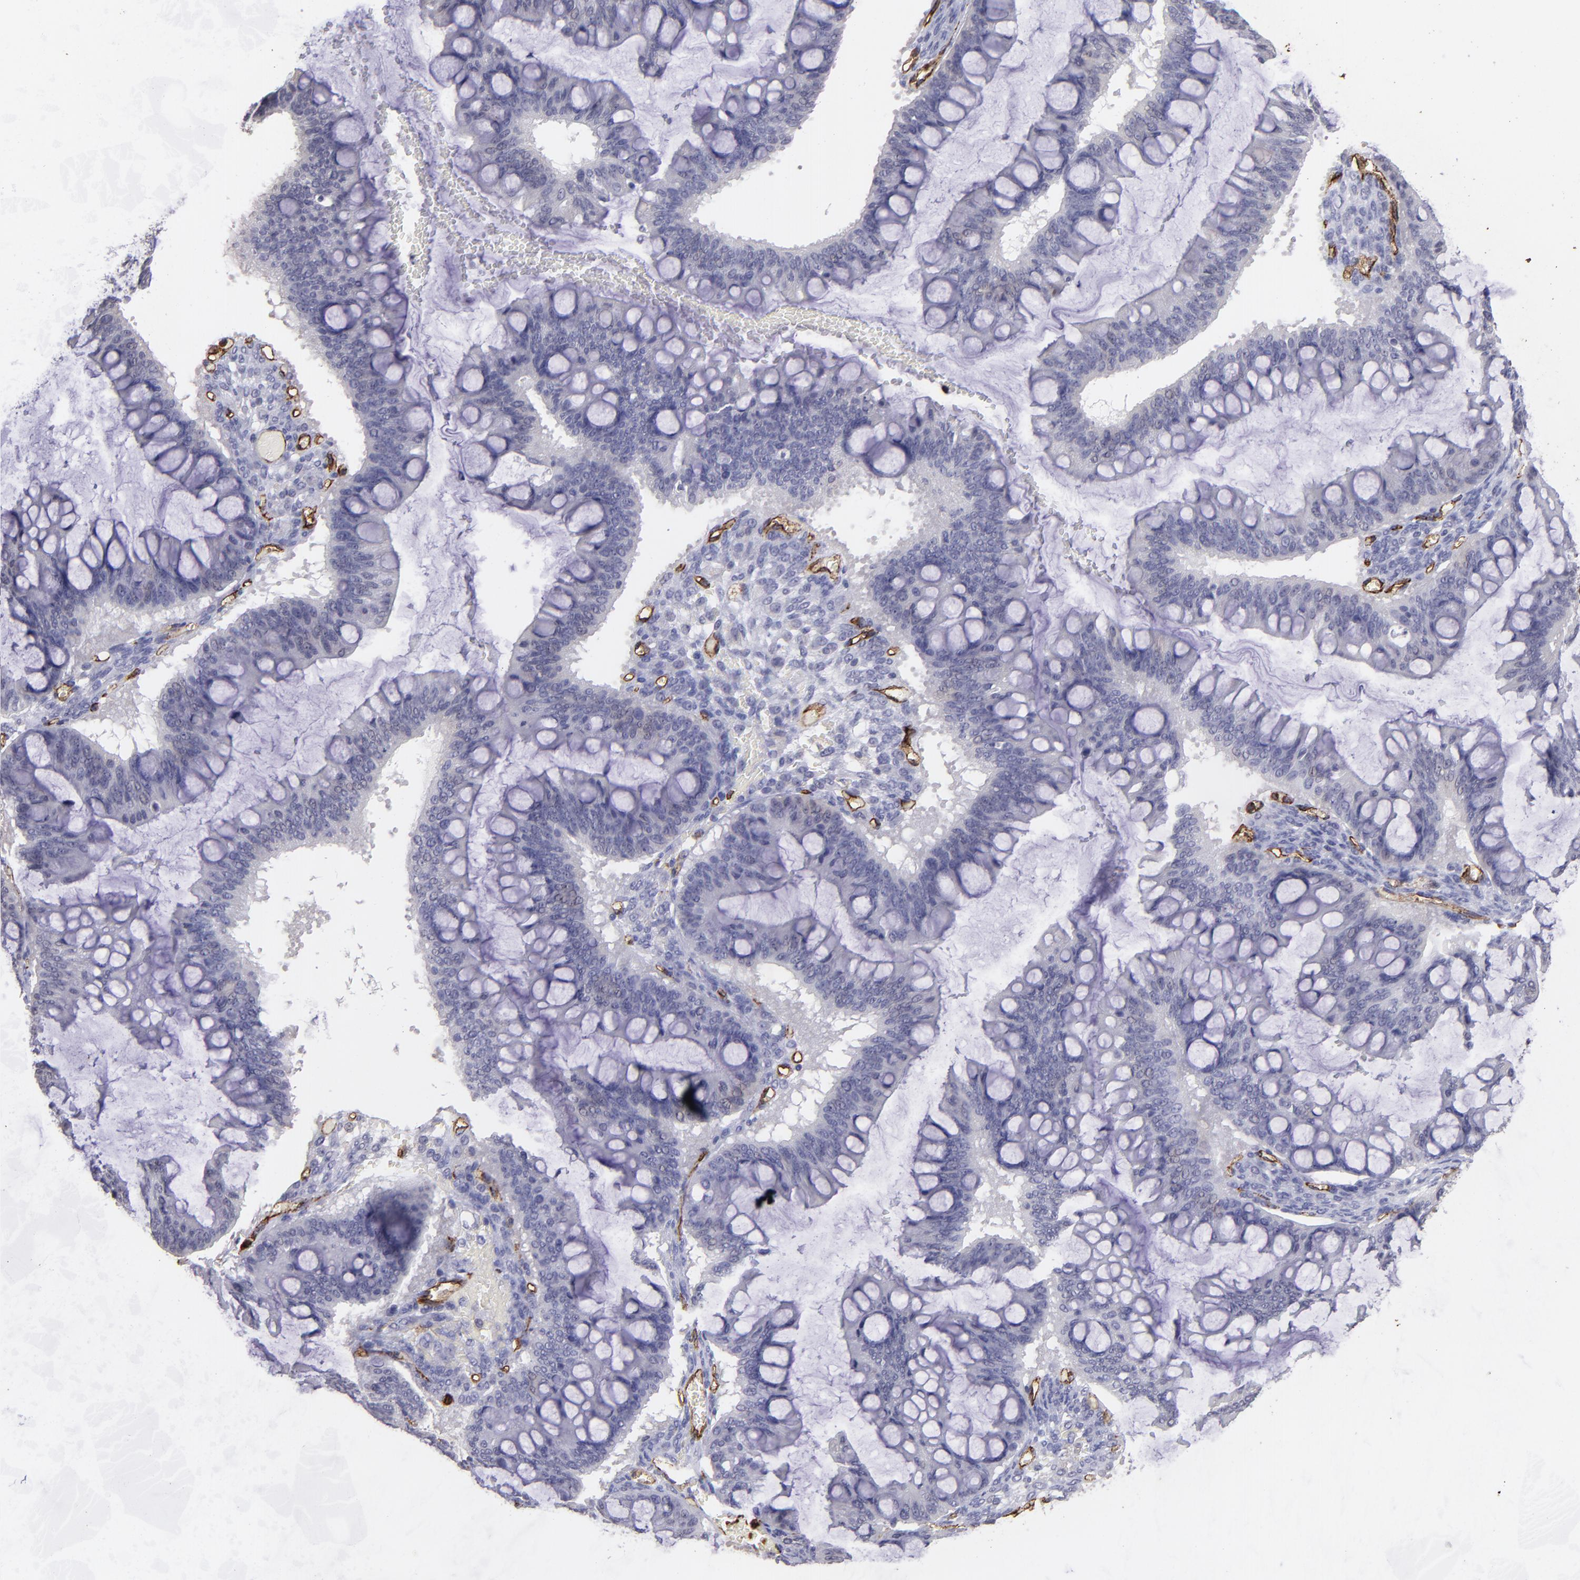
{"staining": {"intensity": "negative", "quantity": "none", "location": "none"}, "tissue": "ovarian cancer", "cell_type": "Tumor cells", "image_type": "cancer", "snomed": [{"axis": "morphology", "description": "Cystadenocarcinoma, mucinous, NOS"}, {"axis": "topography", "description": "Ovary"}], "caption": "Mucinous cystadenocarcinoma (ovarian) stained for a protein using IHC exhibits no staining tumor cells.", "gene": "DYSF", "patient": {"sex": "female", "age": 73}}